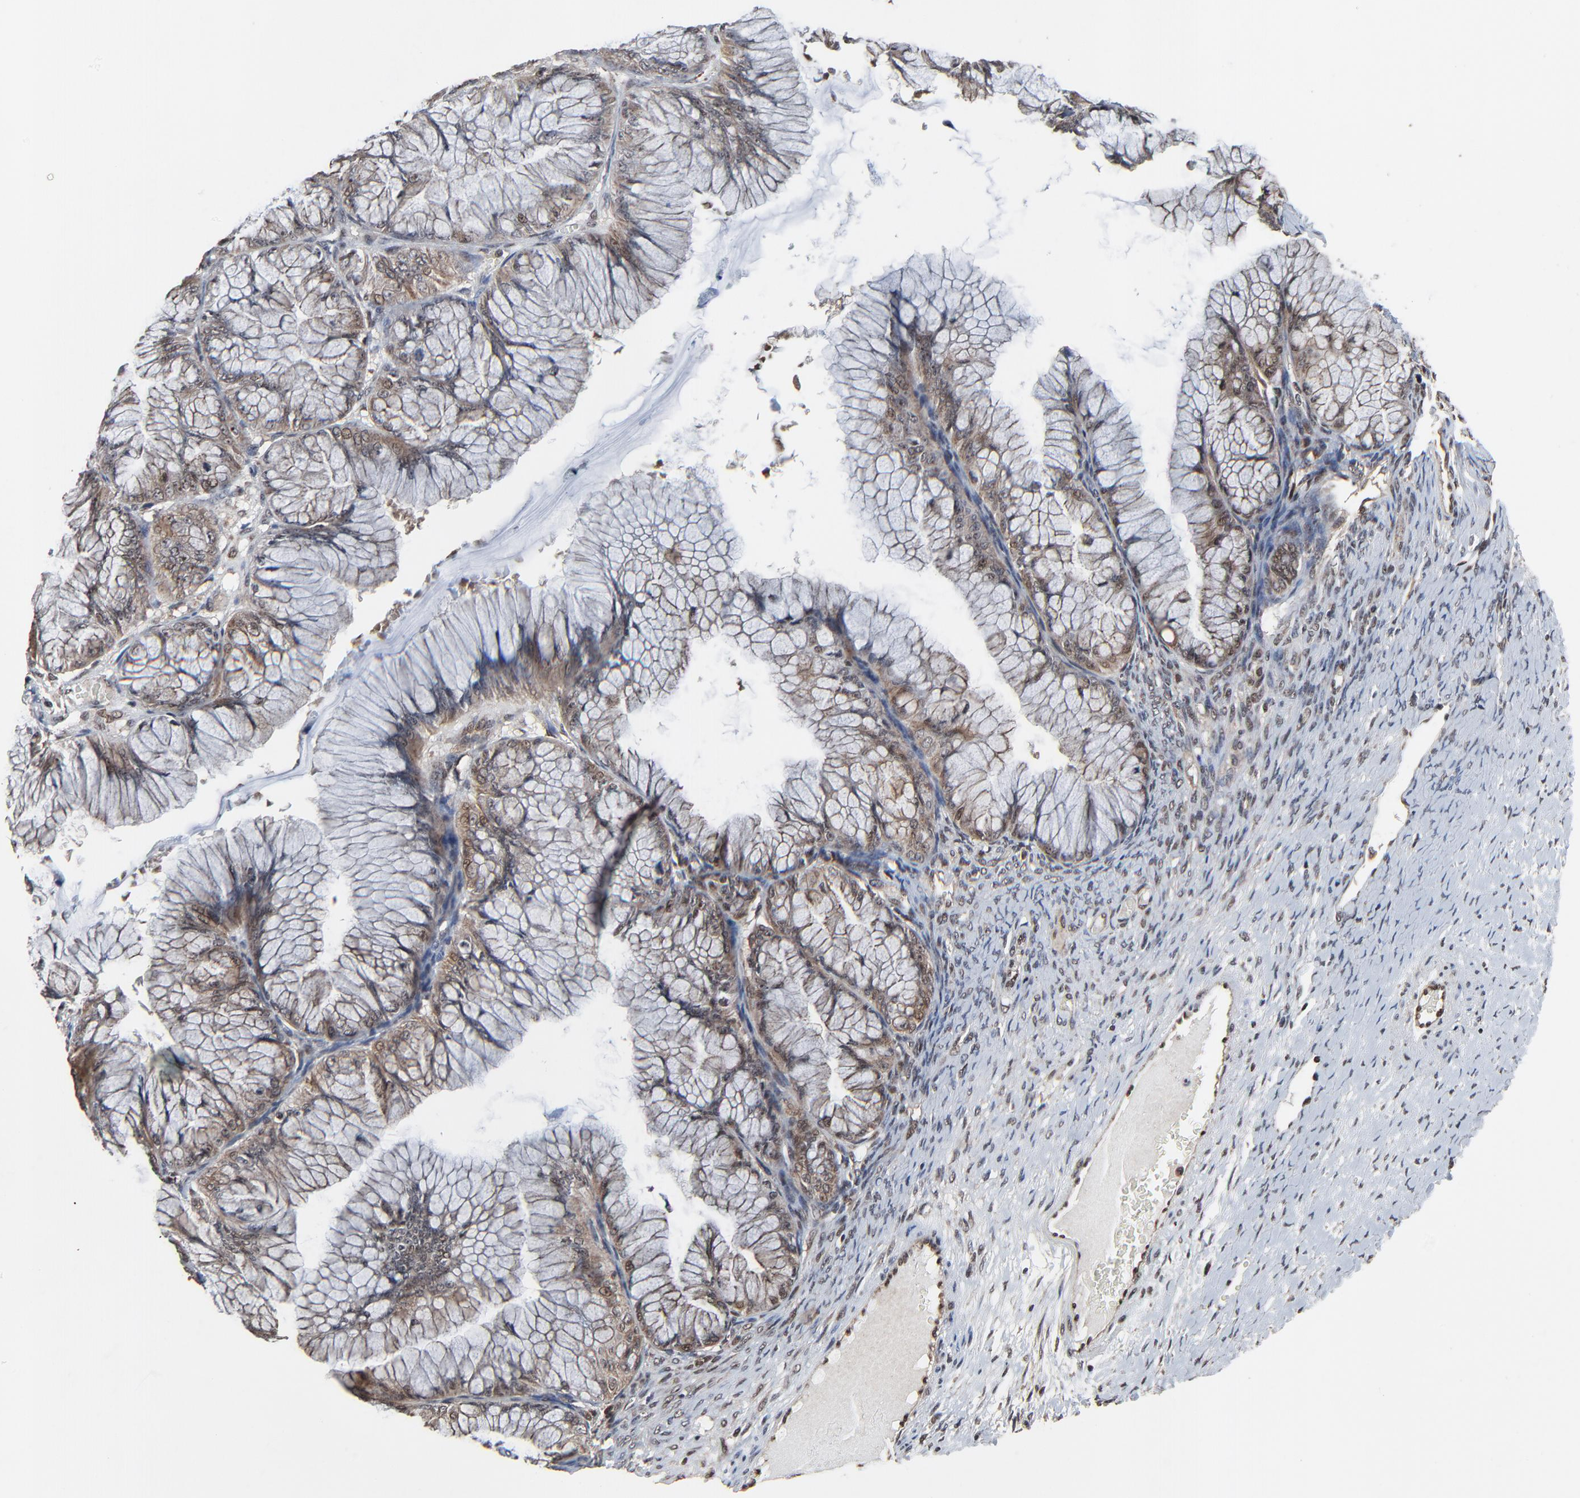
{"staining": {"intensity": "weak", "quantity": ">75%", "location": "cytoplasmic/membranous,nuclear"}, "tissue": "ovarian cancer", "cell_type": "Tumor cells", "image_type": "cancer", "snomed": [{"axis": "morphology", "description": "Cystadenocarcinoma, mucinous, NOS"}, {"axis": "topography", "description": "Ovary"}], "caption": "Immunohistochemical staining of human mucinous cystadenocarcinoma (ovarian) displays low levels of weak cytoplasmic/membranous and nuclear protein staining in approximately >75% of tumor cells.", "gene": "RHOJ", "patient": {"sex": "female", "age": 63}}